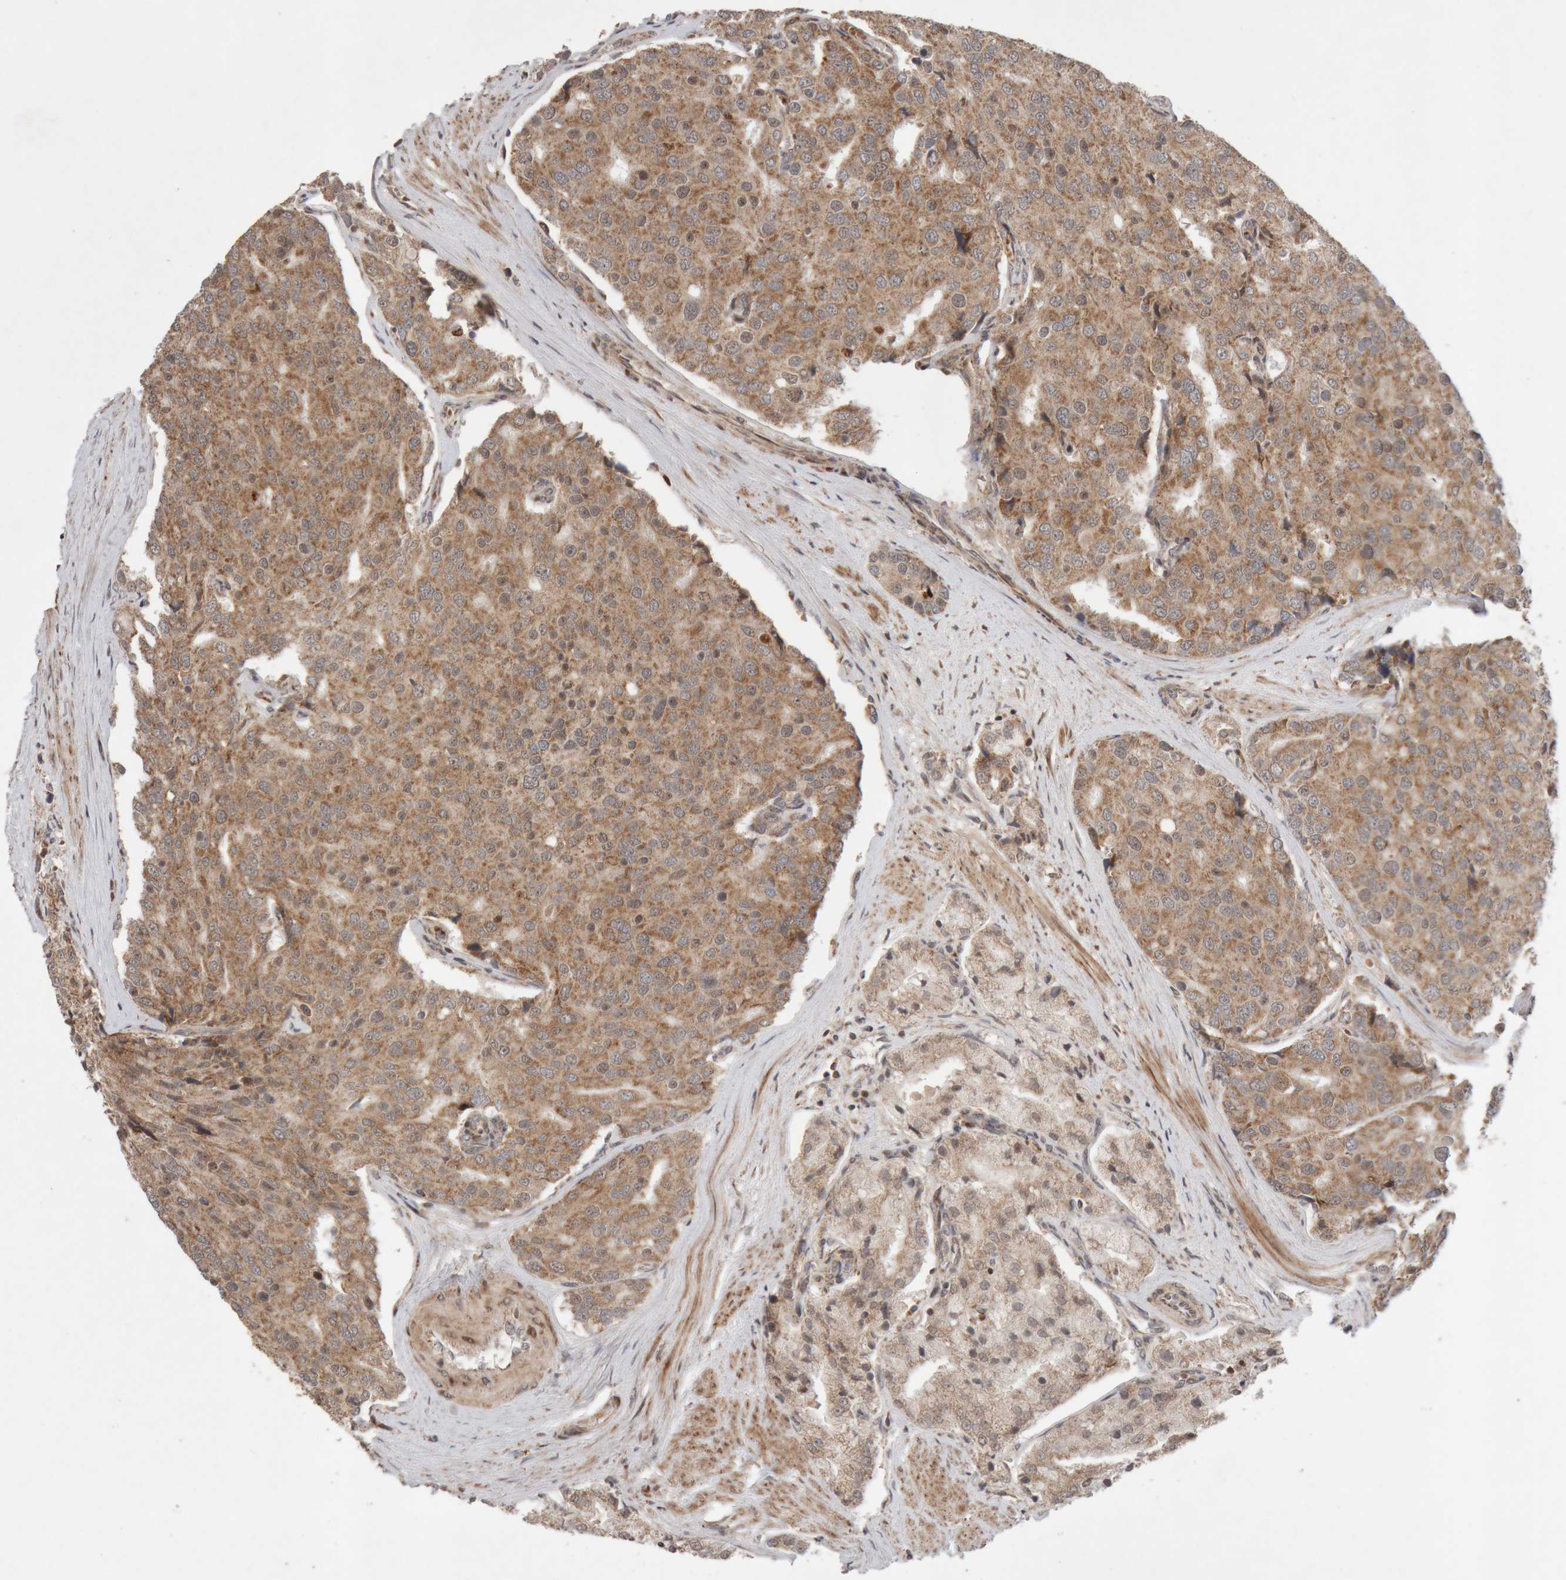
{"staining": {"intensity": "moderate", "quantity": ">75%", "location": "cytoplasmic/membranous"}, "tissue": "prostate cancer", "cell_type": "Tumor cells", "image_type": "cancer", "snomed": [{"axis": "morphology", "description": "Adenocarcinoma, High grade"}, {"axis": "topography", "description": "Prostate"}], "caption": "IHC photomicrograph of neoplastic tissue: human prostate high-grade adenocarcinoma stained using IHC exhibits medium levels of moderate protein expression localized specifically in the cytoplasmic/membranous of tumor cells, appearing as a cytoplasmic/membranous brown color.", "gene": "KIF21B", "patient": {"sex": "male", "age": 50}}